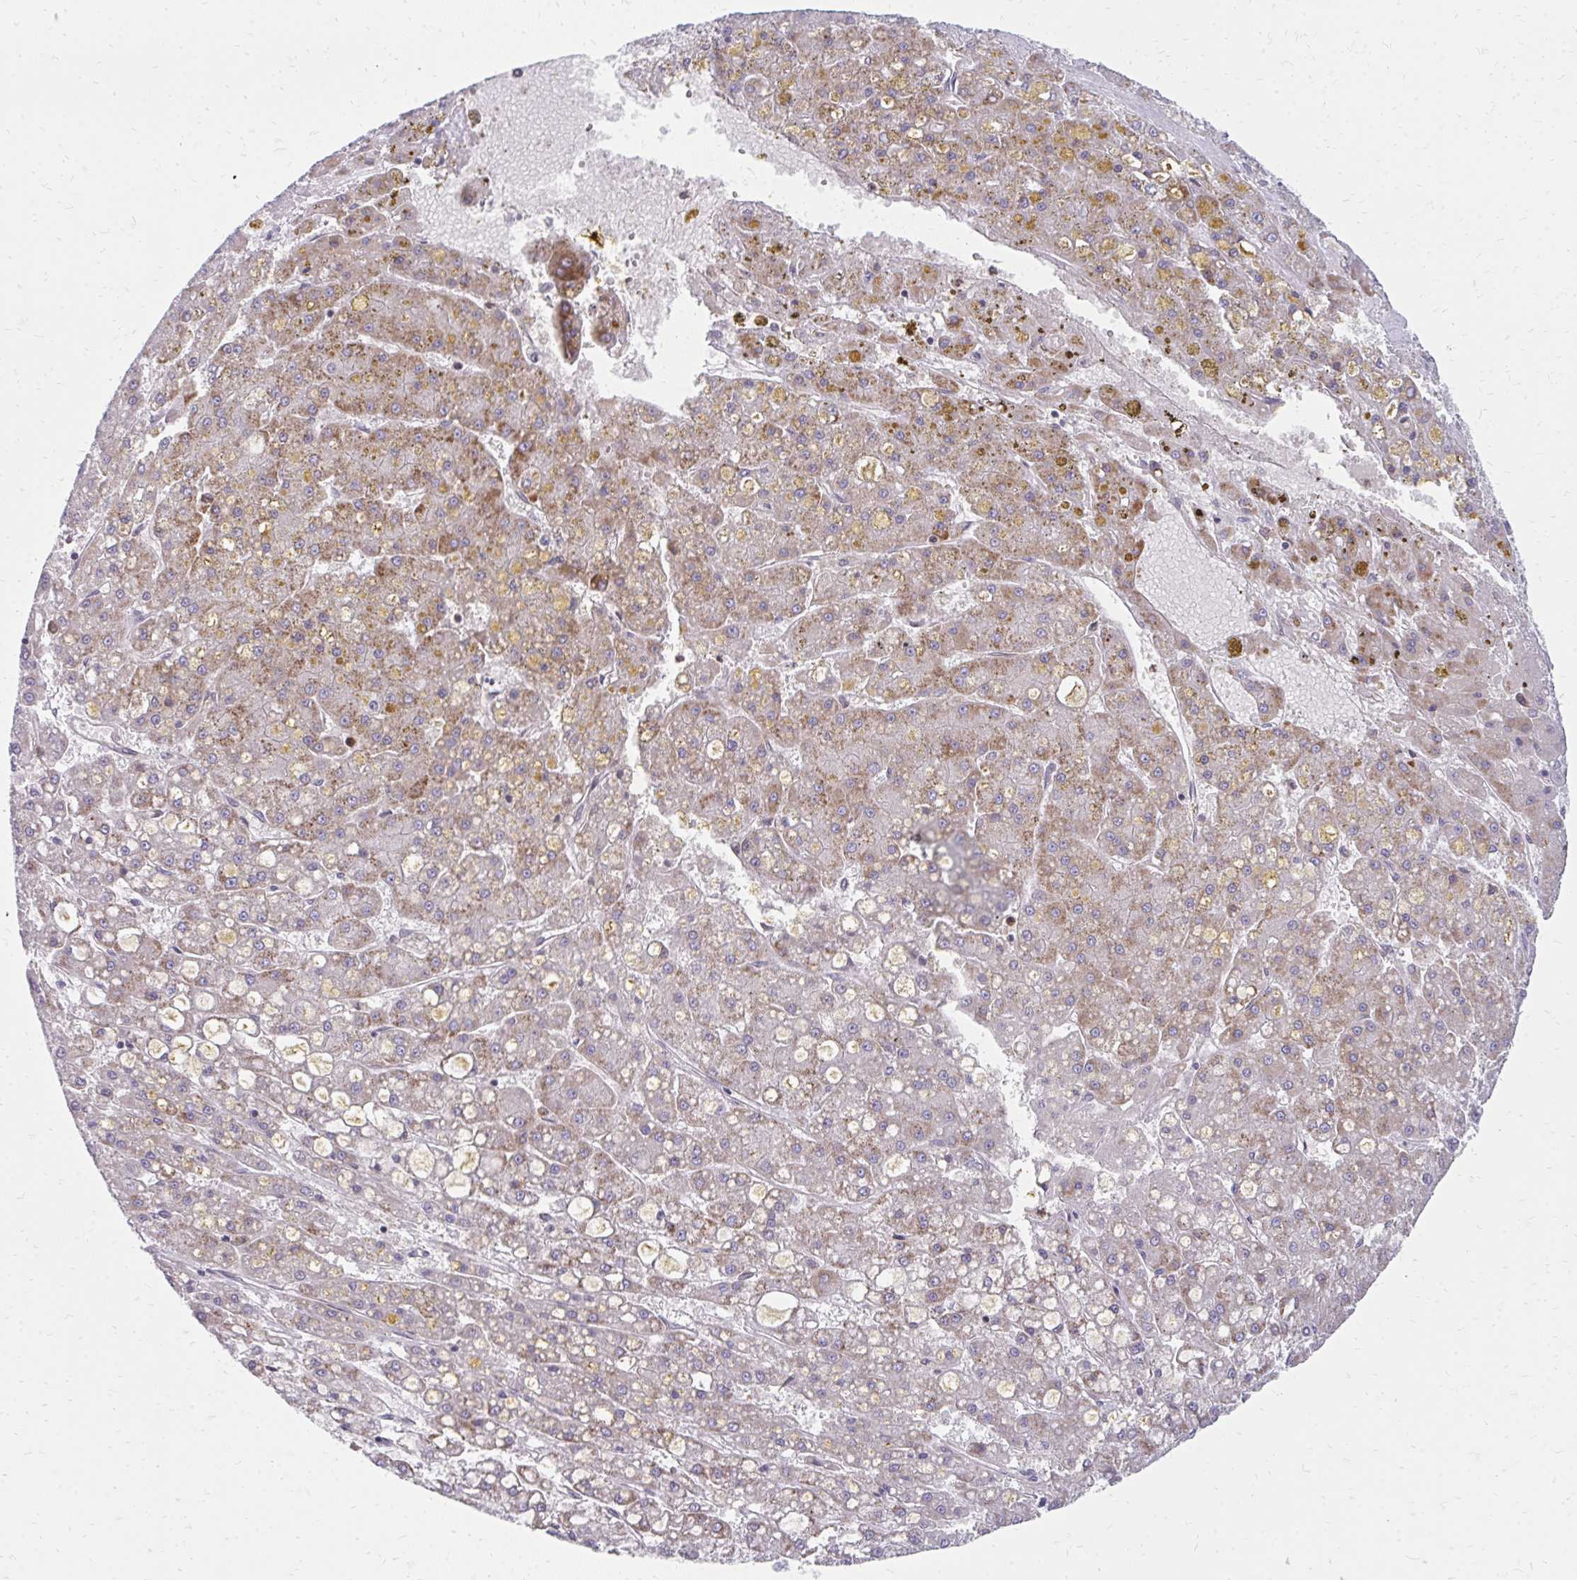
{"staining": {"intensity": "weak", "quantity": "<25%", "location": "cytoplasmic/membranous"}, "tissue": "liver cancer", "cell_type": "Tumor cells", "image_type": "cancer", "snomed": [{"axis": "morphology", "description": "Carcinoma, Hepatocellular, NOS"}, {"axis": "topography", "description": "Liver"}], "caption": "Immunohistochemistry histopathology image of neoplastic tissue: liver cancer stained with DAB demonstrates no significant protein positivity in tumor cells.", "gene": "ASAP1", "patient": {"sex": "male", "age": 67}}